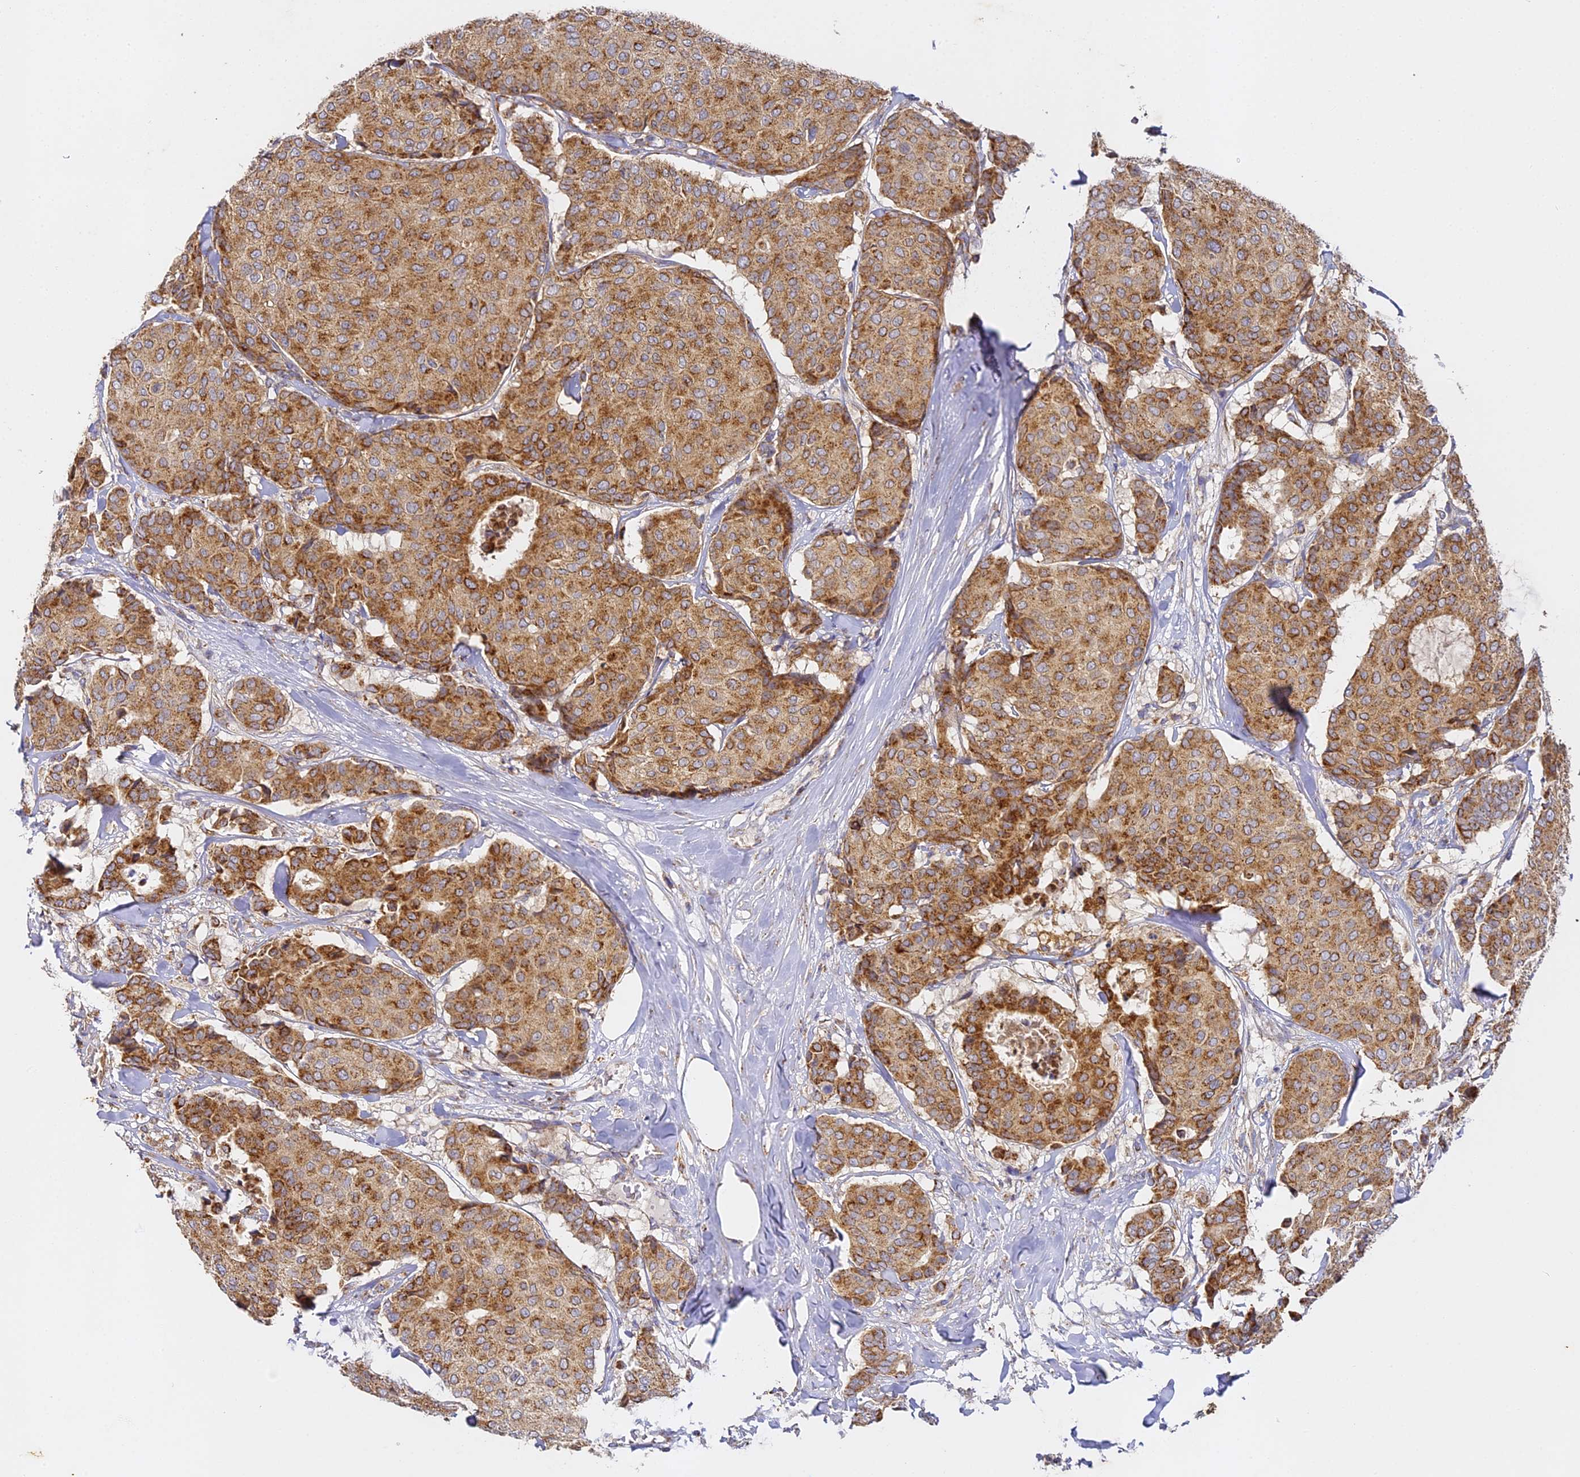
{"staining": {"intensity": "moderate", "quantity": ">75%", "location": "cytoplasmic/membranous"}, "tissue": "breast cancer", "cell_type": "Tumor cells", "image_type": "cancer", "snomed": [{"axis": "morphology", "description": "Duct carcinoma"}, {"axis": "topography", "description": "Breast"}], "caption": "Human breast invasive ductal carcinoma stained for a protein (brown) shows moderate cytoplasmic/membranous positive expression in about >75% of tumor cells.", "gene": "DONSON", "patient": {"sex": "female", "age": 75}}